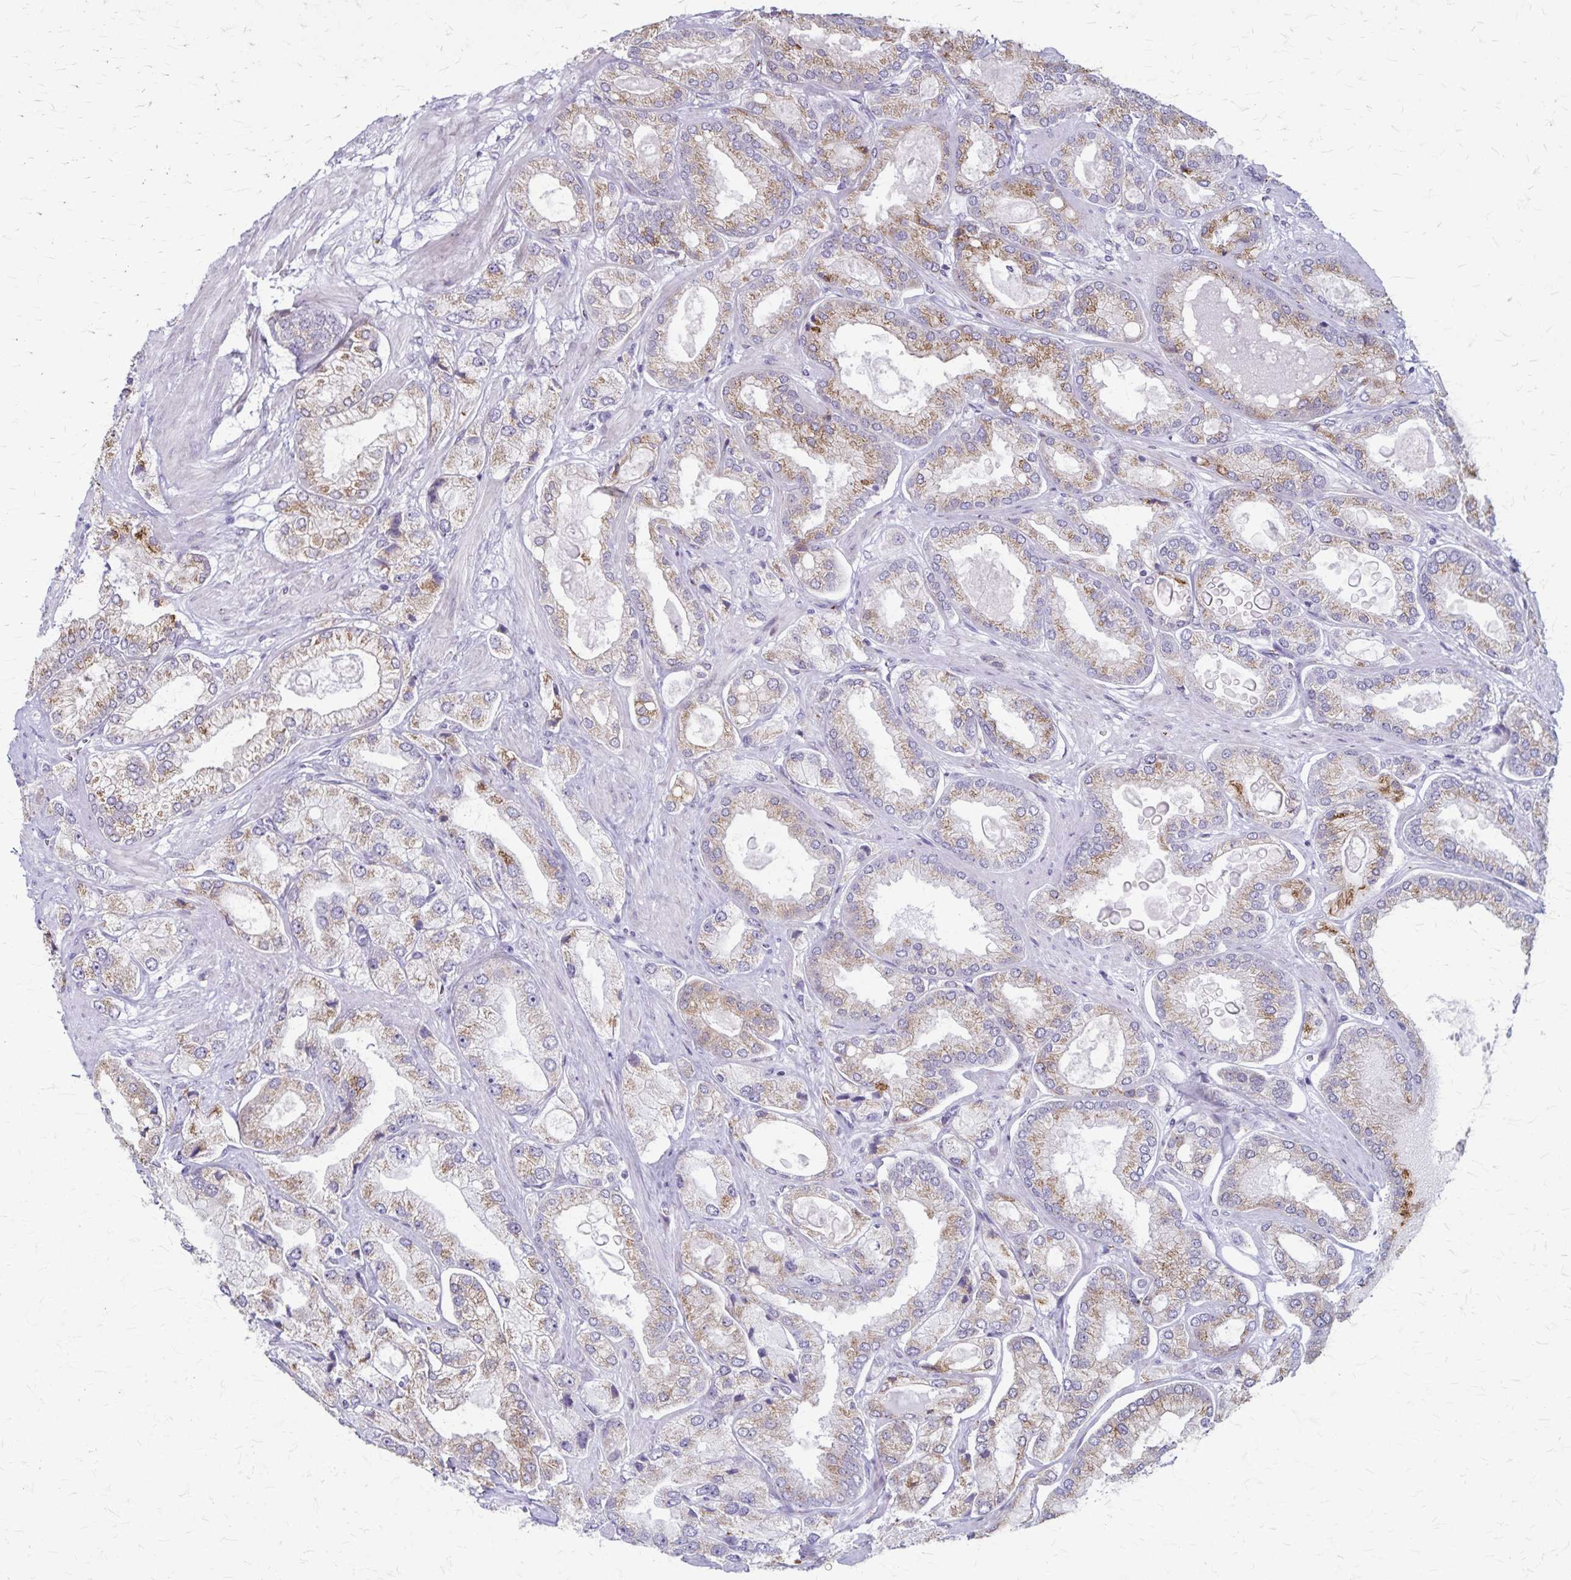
{"staining": {"intensity": "weak", "quantity": "25%-75%", "location": "cytoplasmic/membranous"}, "tissue": "prostate cancer", "cell_type": "Tumor cells", "image_type": "cancer", "snomed": [{"axis": "morphology", "description": "Adenocarcinoma, High grade"}, {"axis": "topography", "description": "Prostate"}], "caption": "Immunohistochemical staining of high-grade adenocarcinoma (prostate) reveals low levels of weak cytoplasmic/membranous protein positivity in approximately 25%-75% of tumor cells. (Stains: DAB (3,3'-diaminobenzidine) in brown, nuclei in blue, Microscopy: brightfield microscopy at high magnification).", "gene": "MCFD2", "patient": {"sex": "male", "age": 68}}